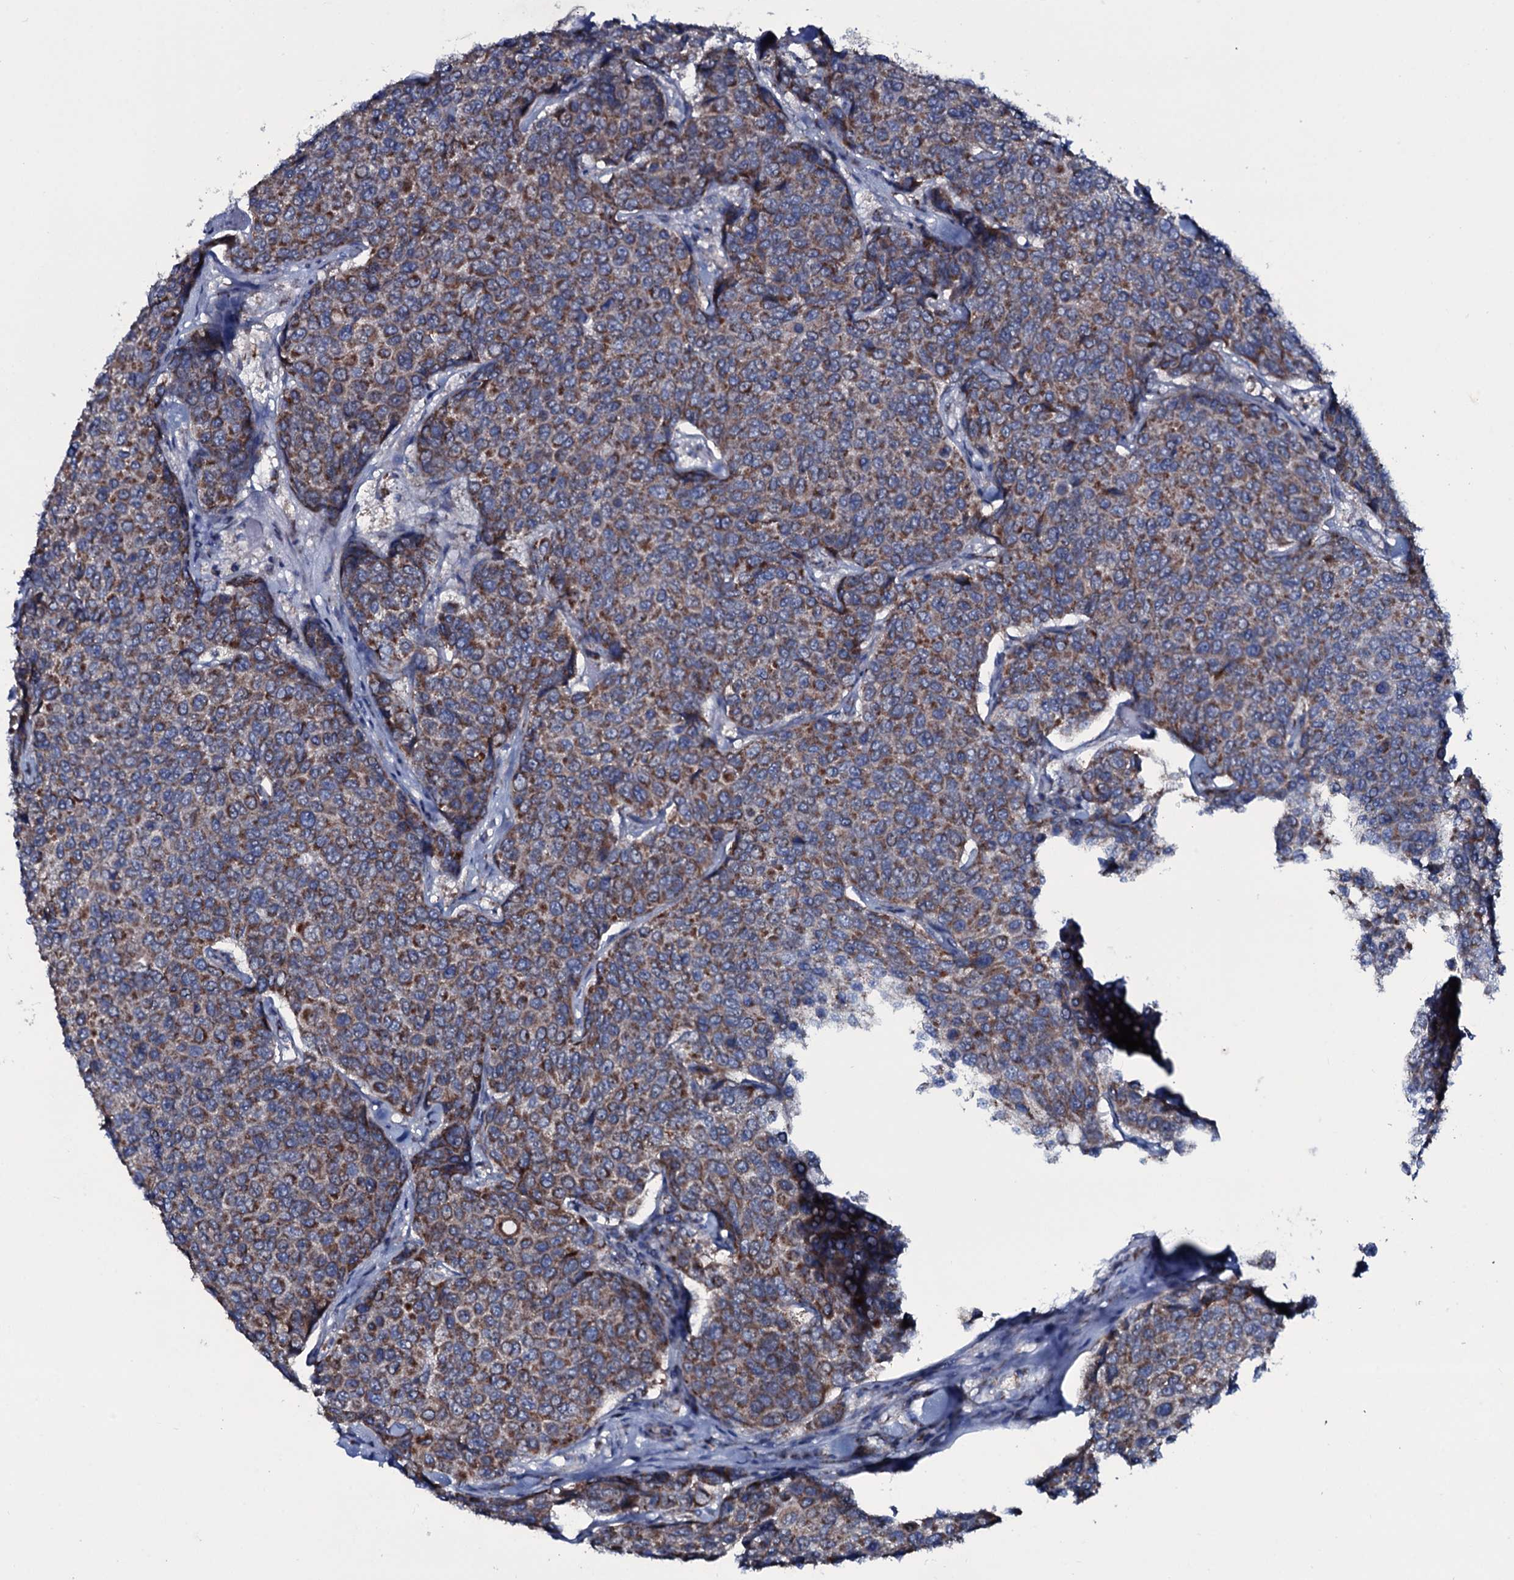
{"staining": {"intensity": "moderate", "quantity": ">75%", "location": "cytoplasmic/membranous"}, "tissue": "breast cancer", "cell_type": "Tumor cells", "image_type": "cancer", "snomed": [{"axis": "morphology", "description": "Duct carcinoma"}, {"axis": "topography", "description": "Breast"}], "caption": "Immunohistochemistry (DAB) staining of human breast cancer displays moderate cytoplasmic/membranous protein expression in approximately >75% of tumor cells. The protein is stained brown, and the nuclei are stained in blue (DAB (3,3'-diaminobenzidine) IHC with brightfield microscopy, high magnification).", "gene": "MRPS35", "patient": {"sex": "female", "age": 55}}